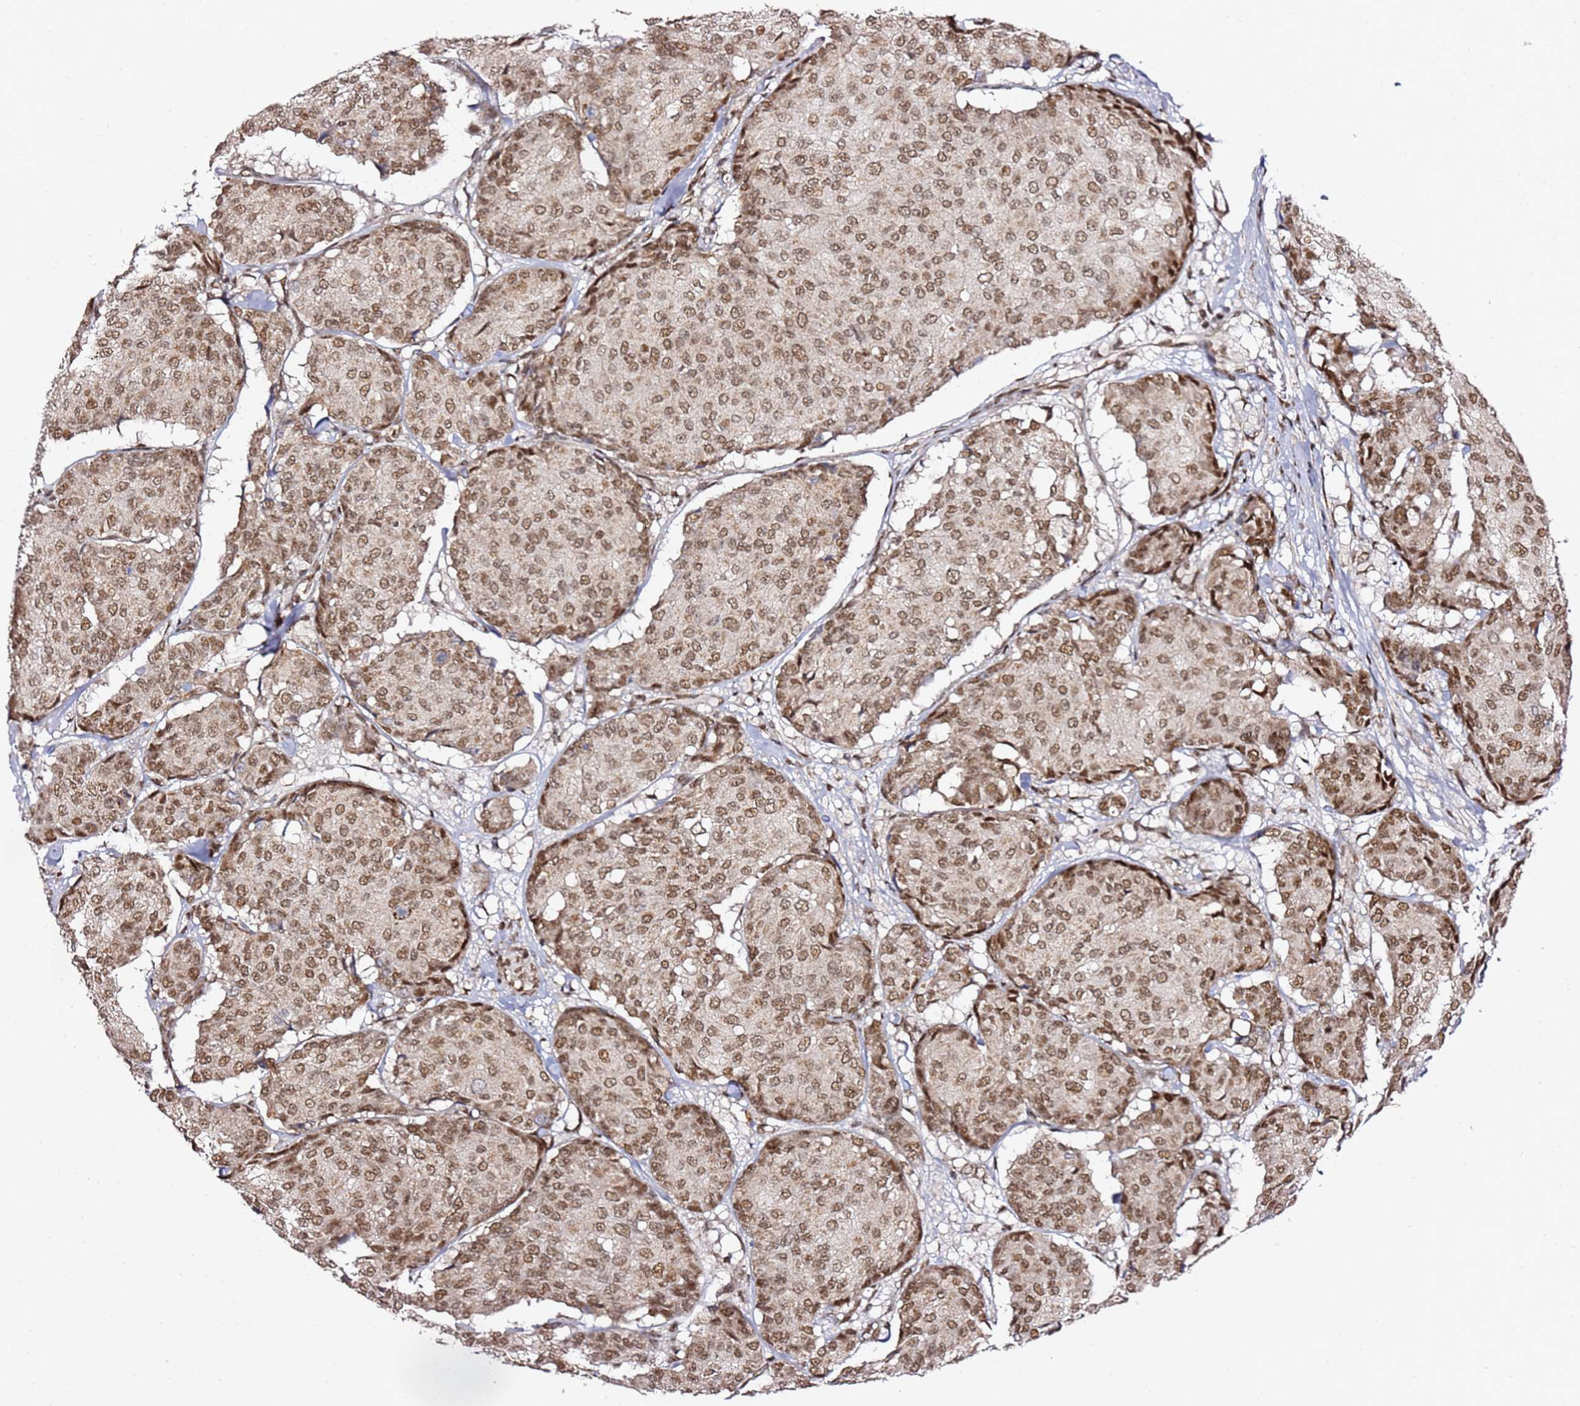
{"staining": {"intensity": "moderate", "quantity": ">75%", "location": "nuclear"}, "tissue": "breast cancer", "cell_type": "Tumor cells", "image_type": "cancer", "snomed": [{"axis": "morphology", "description": "Duct carcinoma"}, {"axis": "topography", "description": "Breast"}], "caption": "Breast cancer tissue displays moderate nuclear positivity in about >75% of tumor cells, visualized by immunohistochemistry.", "gene": "TP53AIP1", "patient": {"sex": "female", "age": 75}}